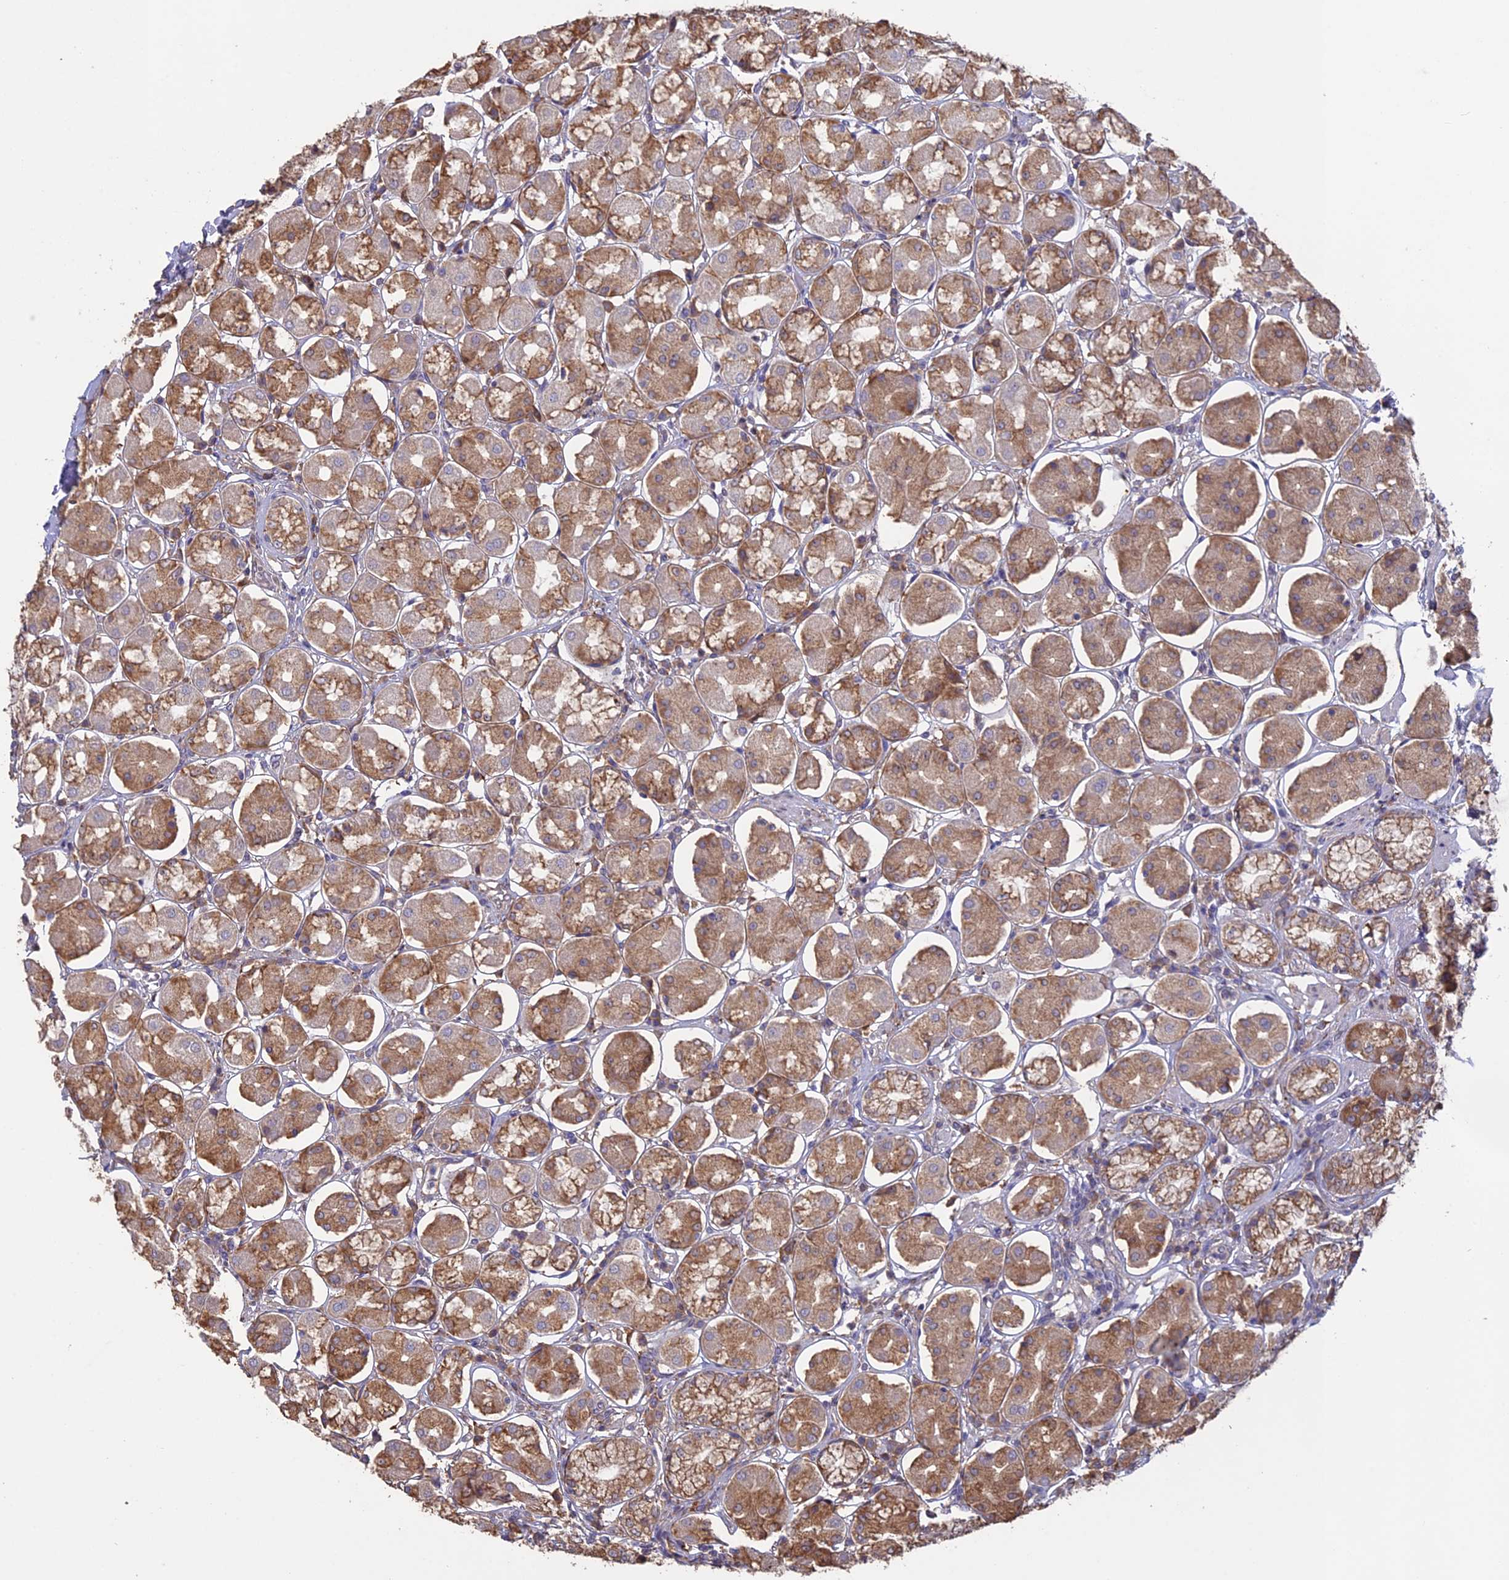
{"staining": {"intensity": "moderate", "quantity": ">75%", "location": "cytoplasmic/membranous"}, "tissue": "stomach", "cell_type": "Glandular cells", "image_type": "normal", "snomed": [{"axis": "morphology", "description": "Normal tissue, NOS"}, {"axis": "topography", "description": "Stomach, lower"}], "caption": "Protein staining of unremarkable stomach shows moderate cytoplasmic/membranous expression in approximately >75% of glandular cells.", "gene": "PPIC", "patient": {"sex": "female", "age": 56}}